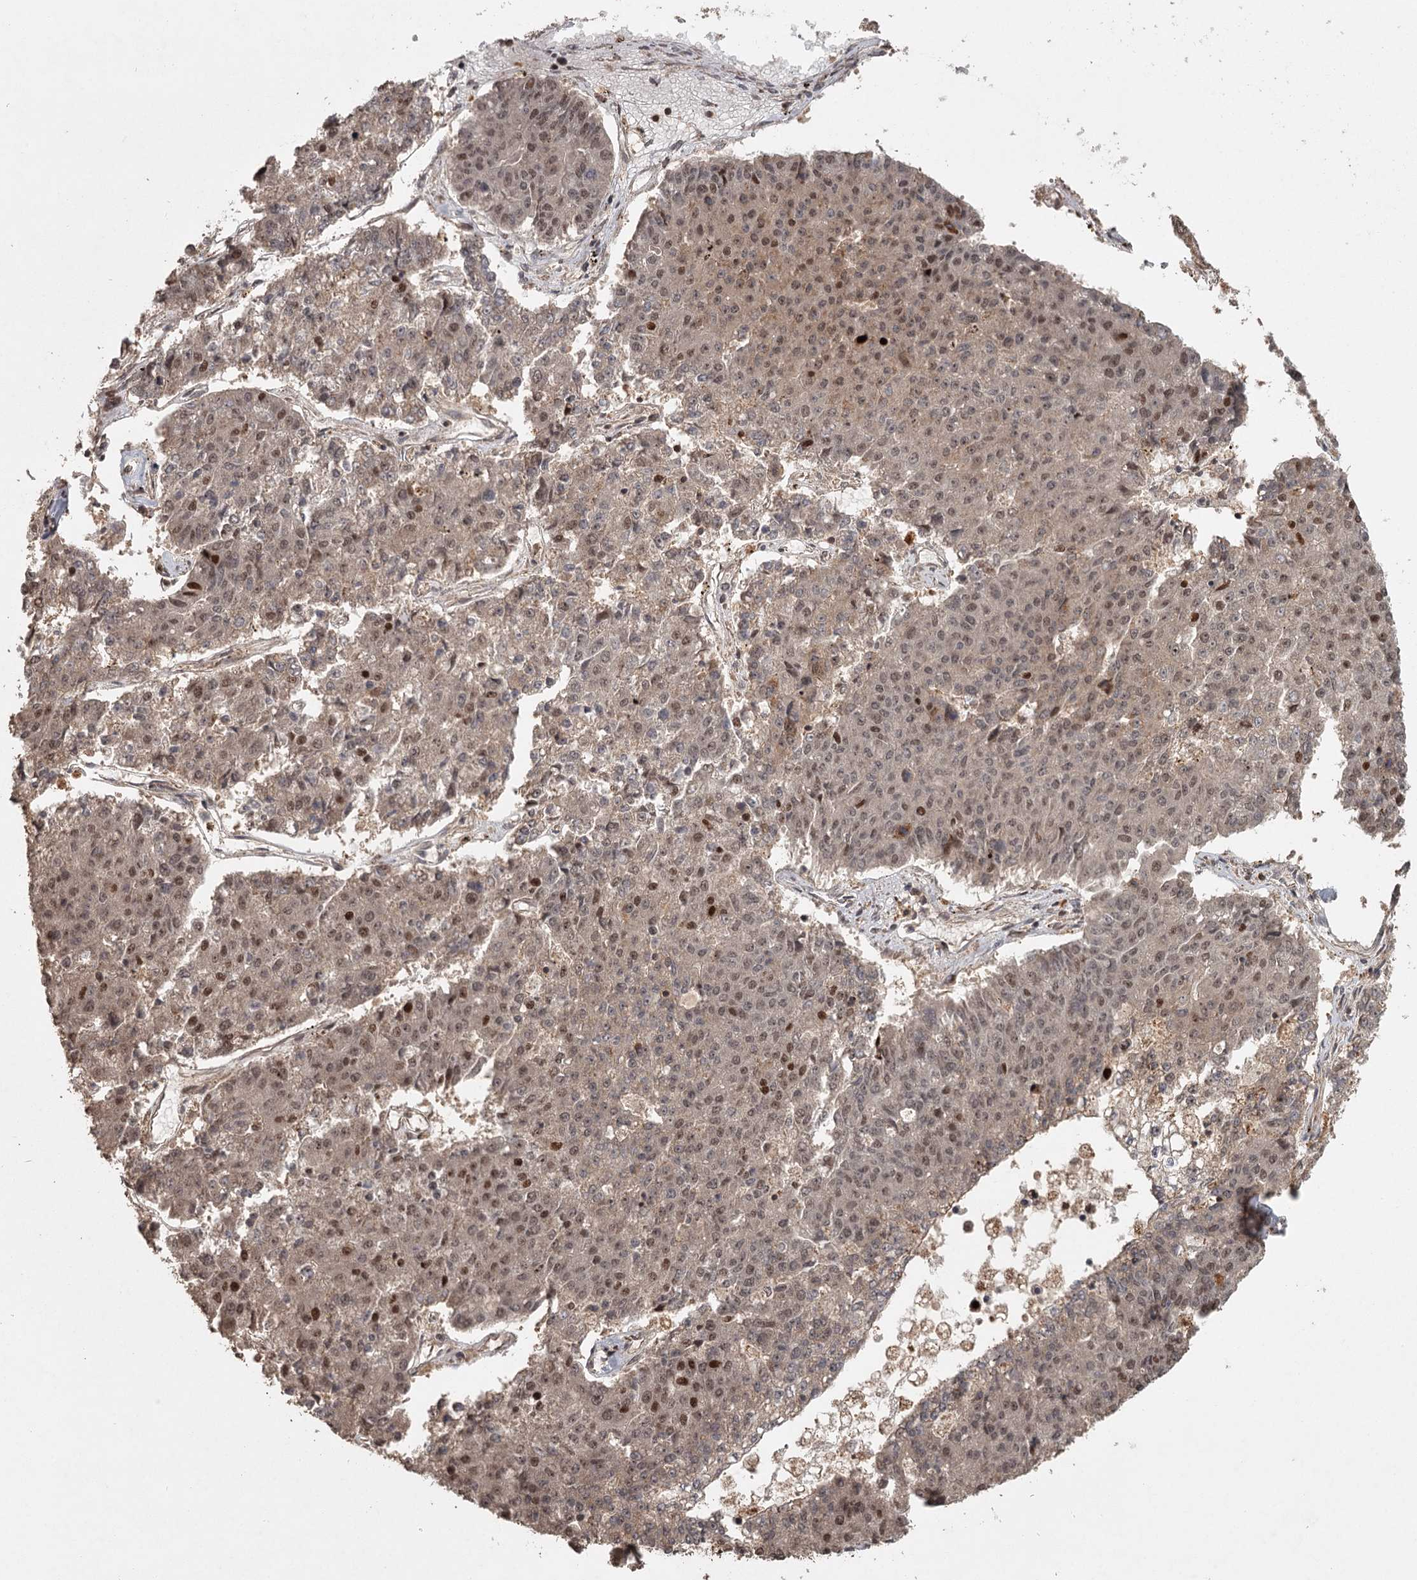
{"staining": {"intensity": "strong", "quantity": "<25%", "location": "nuclear"}, "tissue": "pancreatic cancer", "cell_type": "Tumor cells", "image_type": "cancer", "snomed": [{"axis": "morphology", "description": "Adenocarcinoma, NOS"}, {"axis": "topography", "description": "Pancreas"}], "caption": "Protein analysis of pancreatic adenocarcinoma tissue shows strong nuclear expression in approximately <25% of tumor cells.", "gene": "FAXC", "patient": {"sex": "male", "age": 50}}